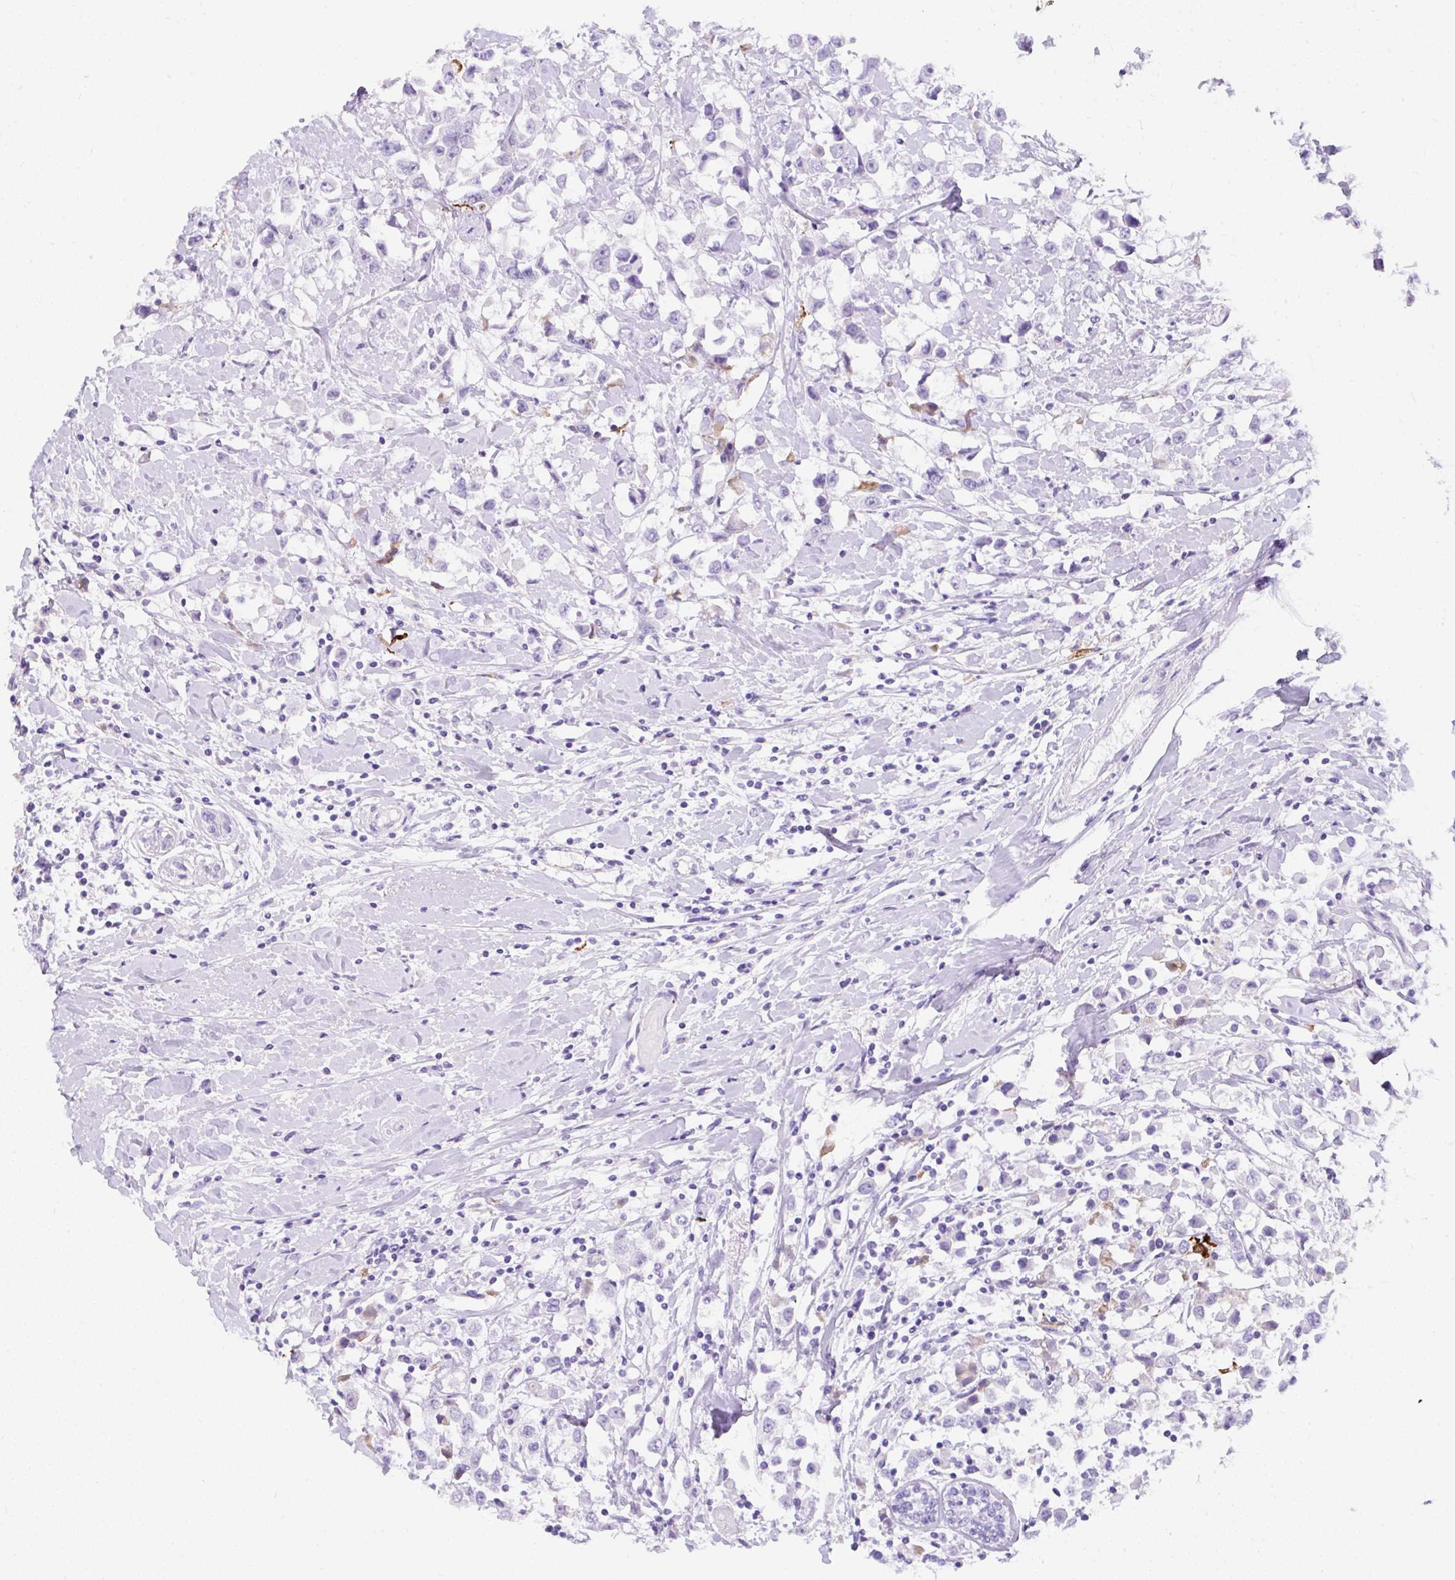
{"staining": {"intensity": "negative", "quantity": "none", "location": "none"}, "tissue": "breast cancer", "cell_type": "Tumor cells", "image_type": "cancer", "snomed": [{"axis": "morphology", "description": "Duct carcinoma"}, {"axis": "topography", "description": "Breast"}], "caption": "Immunohistochemistry (IHC) of human intraductal carcinoma (breast) exhibits no positivity in tumor cells.", "gene": "APOC4-APOC2", "patient": {"sex": "female", "age": 61}}